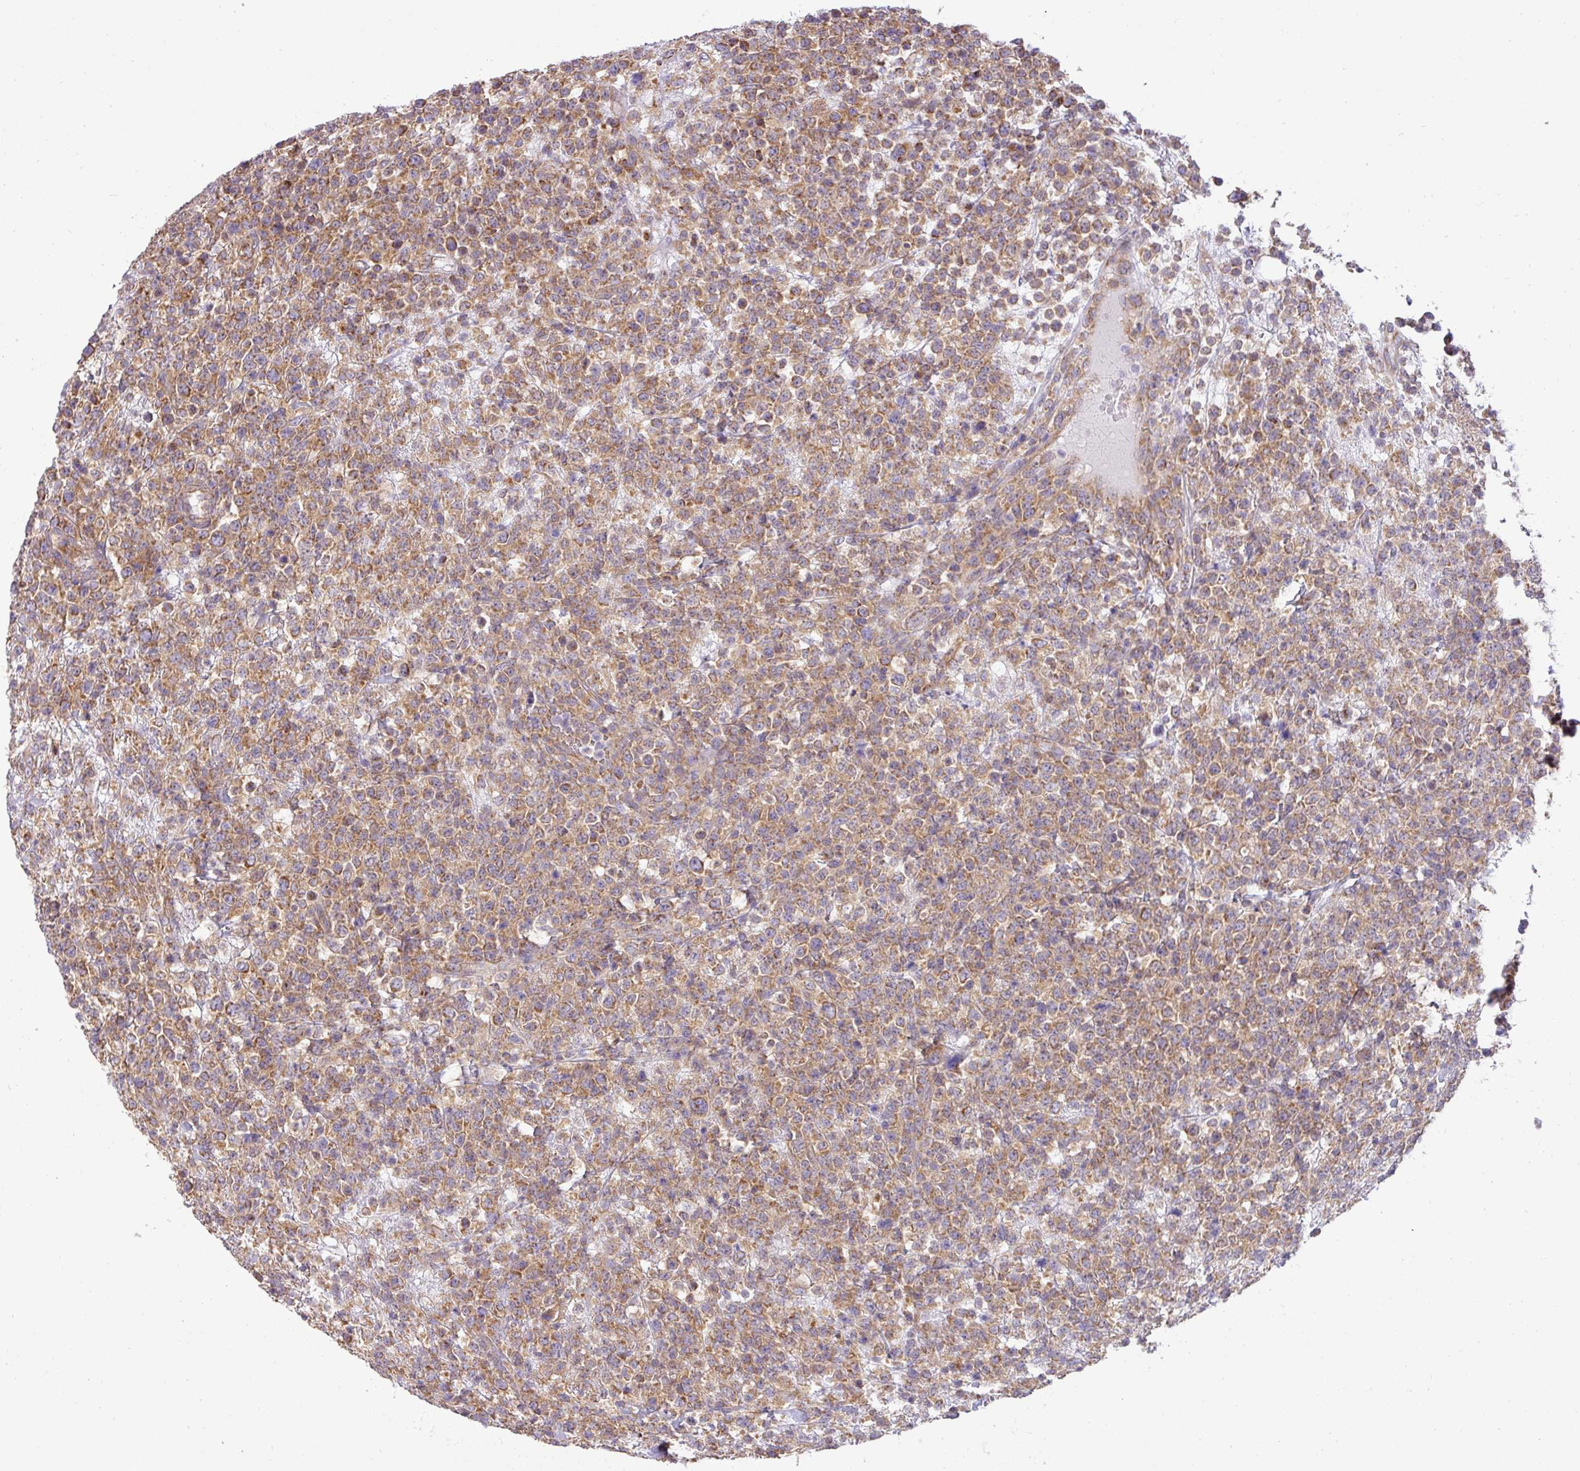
{"staining": {"intensity": "moderate", "quantity": ">75%", "location": "cytoplasmic/membranous"}, "tissue": "lymphoma", "cell_type": "Tumor cells", "image_type": "cancer", "snomed": [{"axis": "morphology", "description": "Malignant lymphoma, non-Hodgkin's type, High grade"}, {"axis": "topography", "description": "Colon"}], "caption": "A photomicrograph showing moderate cytoplasmic/membranous staining in approximately >75% of tumor cells in malignant lymphoma, non-Hodgkin's type (high-grade), as visualized by brown immunohistochemical staining.", "gene": "ZNF211", "patient": {"sex": "female", "age": 53}}